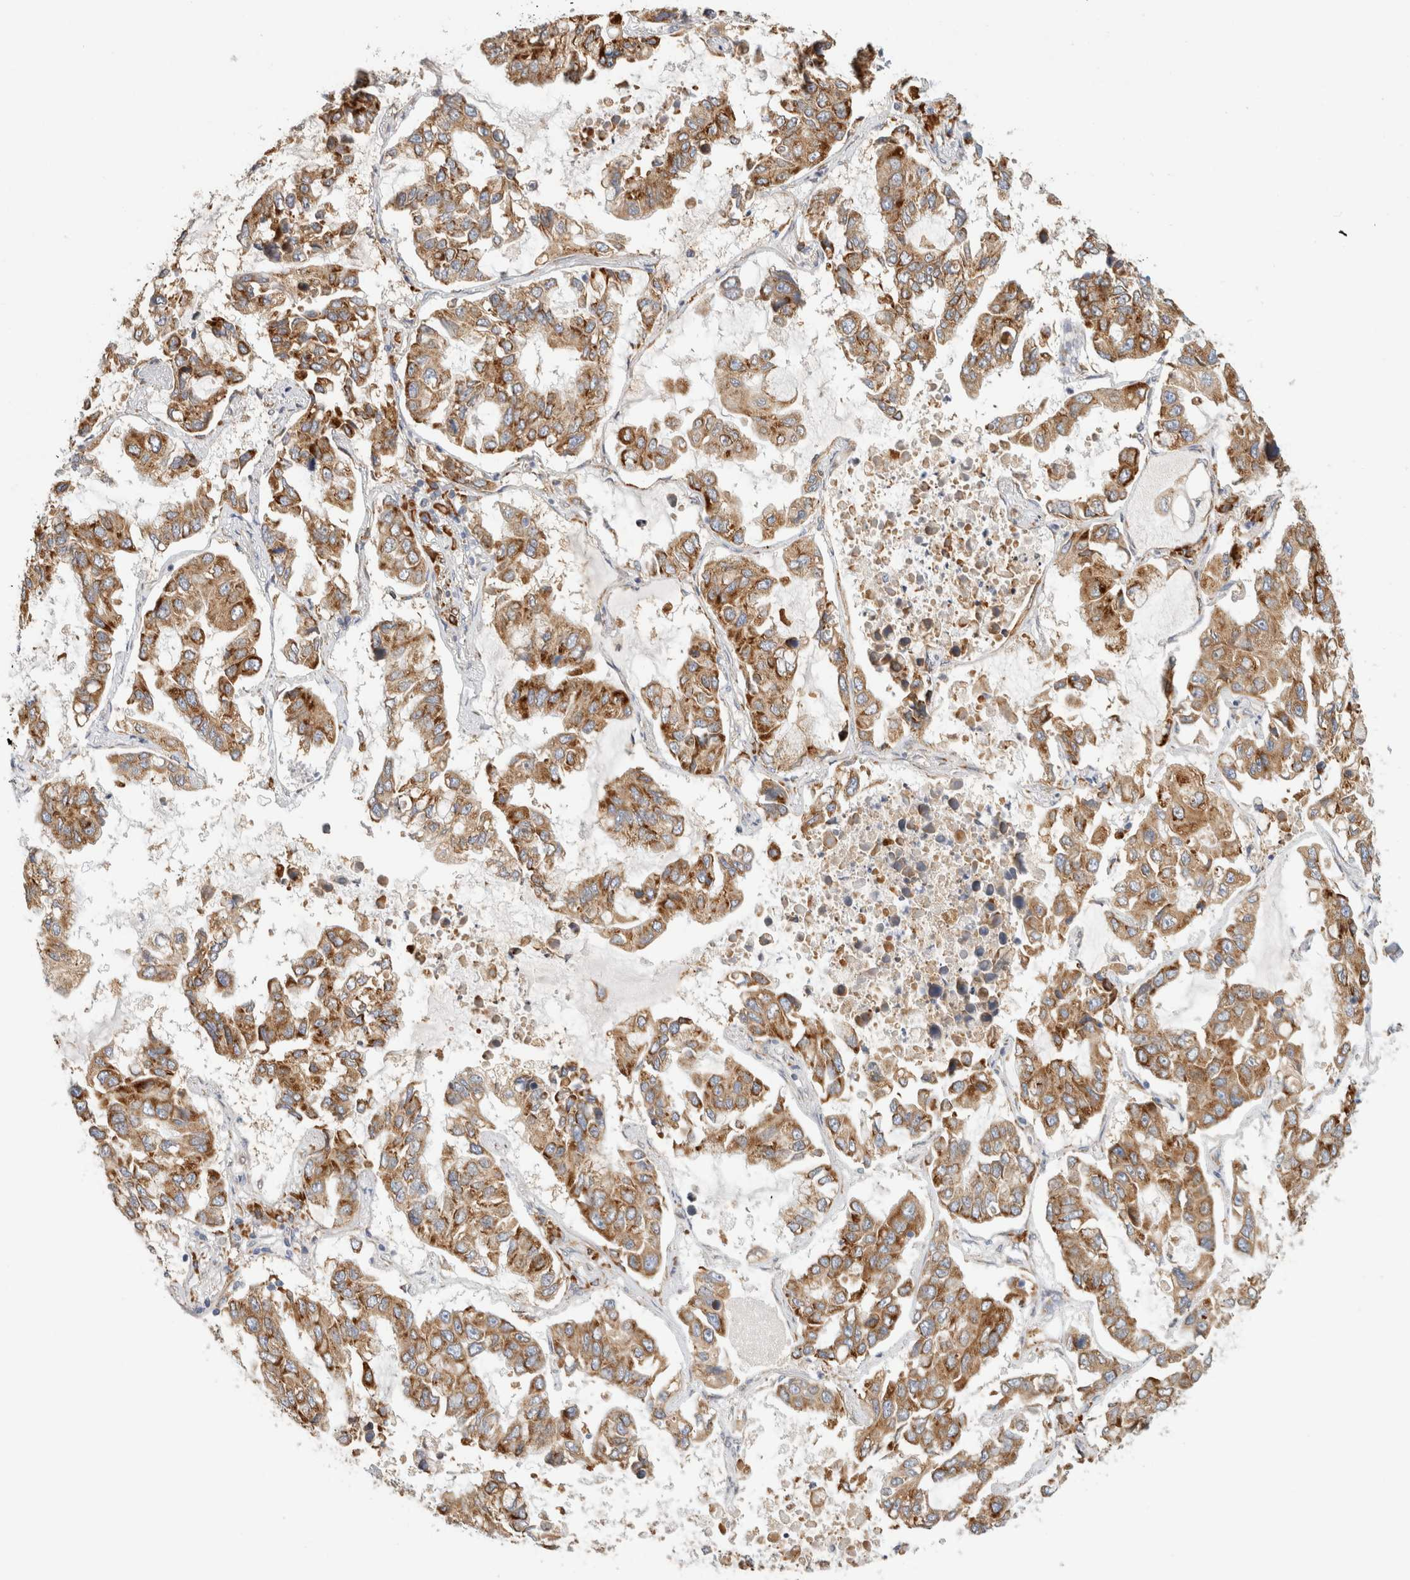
{"staining": {"intensity": "moderate", "quantity": ">75%", "location": "cytoplasmic/membranous"}, "tissue": "lung cancer", "cell_type": "Tumor cells", "image_type": "cancer", "snomed": [{"axis": "morphology", "description": "Adenocarcinoma, NOS"}, {"axis": "topography", "description": "Lung"}], "caption": "Immunohistochemistry (IHC) (DAB) staining of lung cancer (adenocarcinoma) reveals moderate cytoplasmic/membranous protein expression in about >75% of tumor cells. (DAB = brown stain, brightfield microscopy at high magnification).", "gene": "RPN2", "patient": {"sex": "male", "age": 64}}